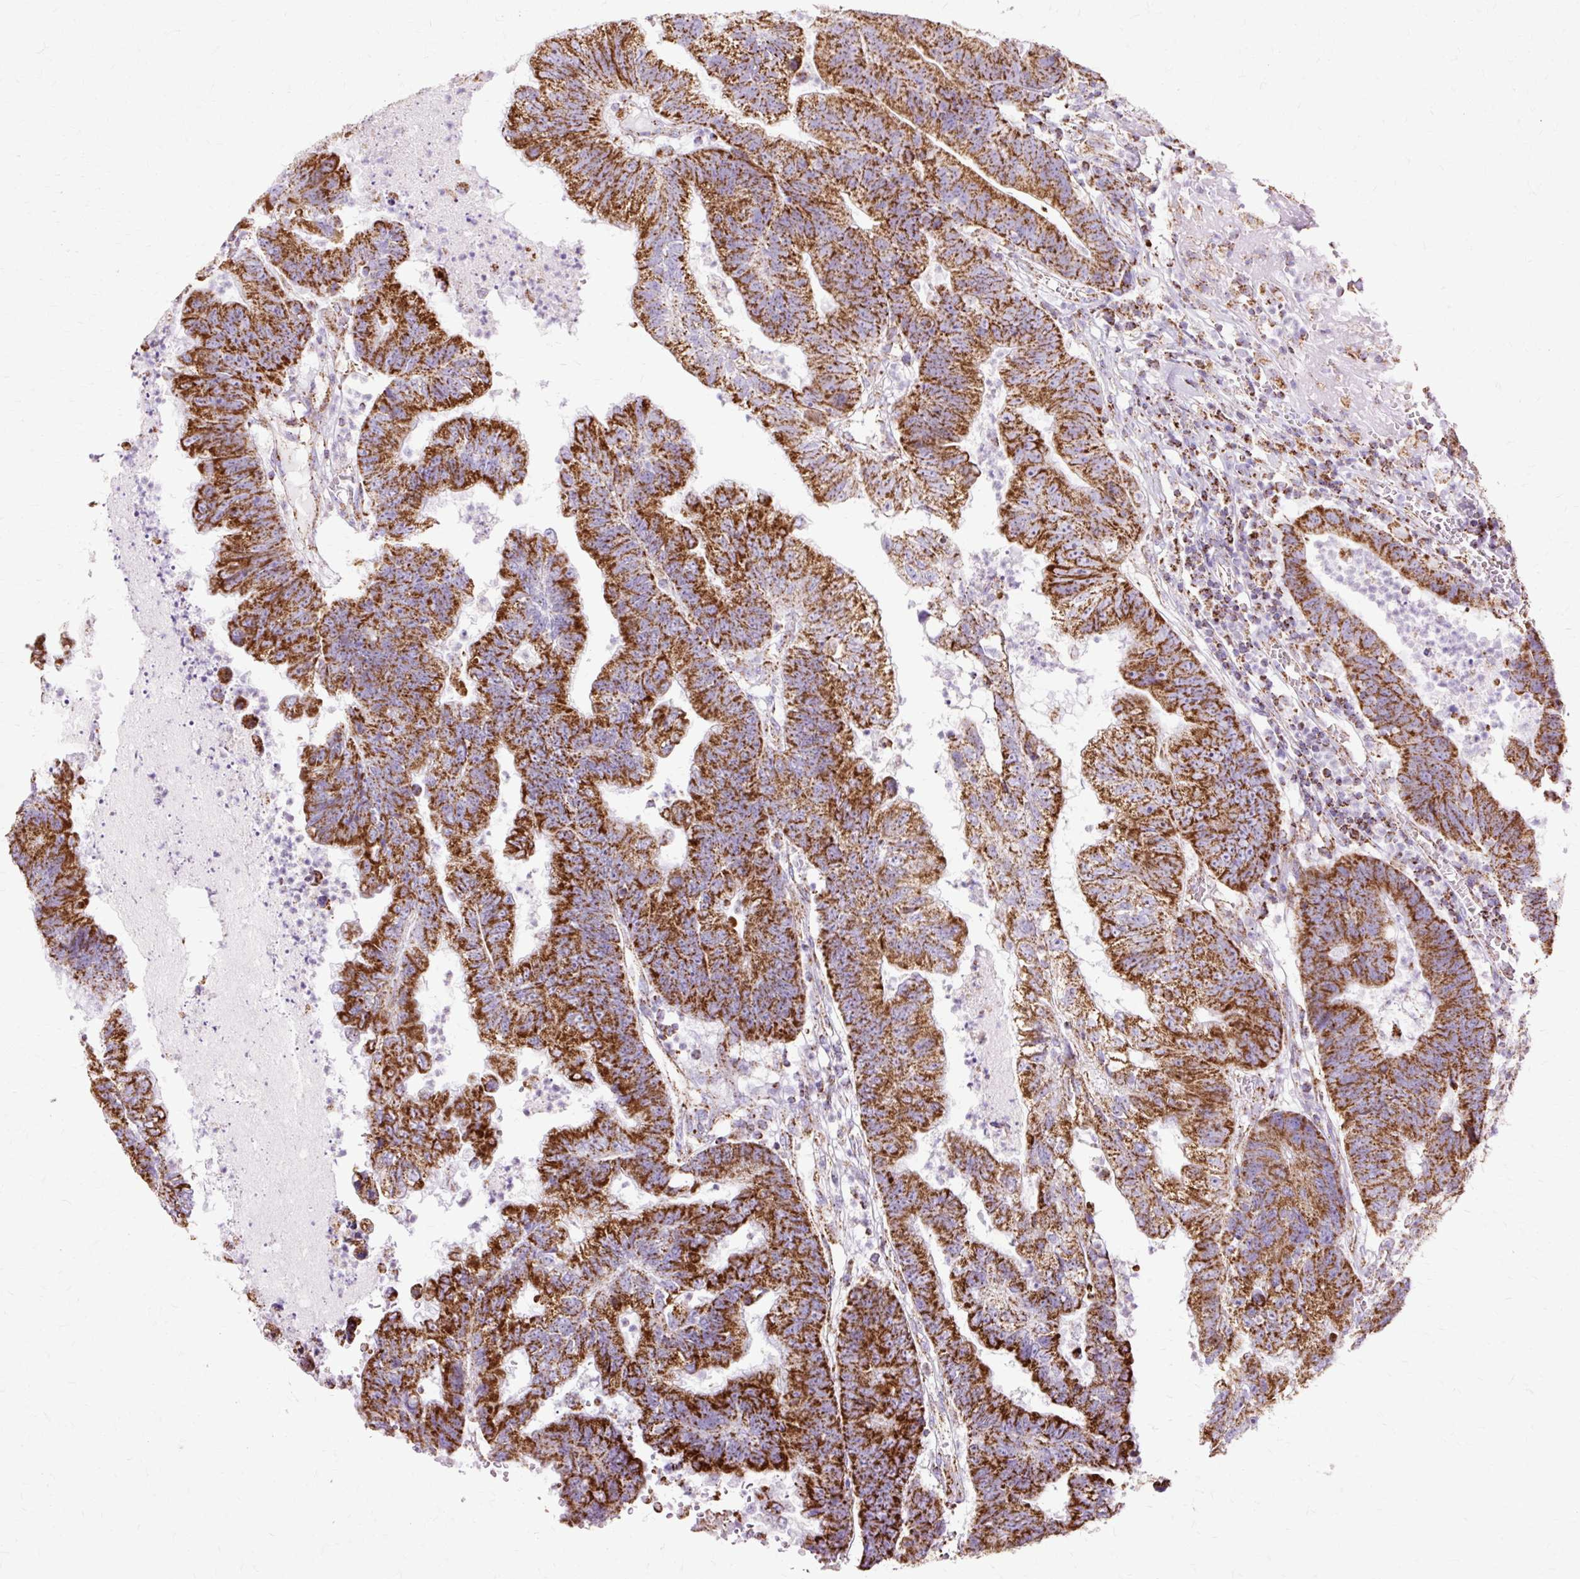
{"staining": {"intensity": "strong", "quantity": ">75%", "location": "cytoplasmic/membranous"}, "tissue": "colorectal cancer", "cell_type": "Tumor cells", "image_type": "cancer", "snomed": [{"axis": "morphology", "description": "Adenocarcinoma, NOS"}, {"axis": "topography", "description": "Colon"}], "caption": "The micrograph shows staining of colorectal cancer (adenocarcinoma), revealing strong cytoplasmic/membranous protein expression (brown color) within tumor cells.", "gene": "DLAT", "patient": {"sex": "female", "age": 48}}